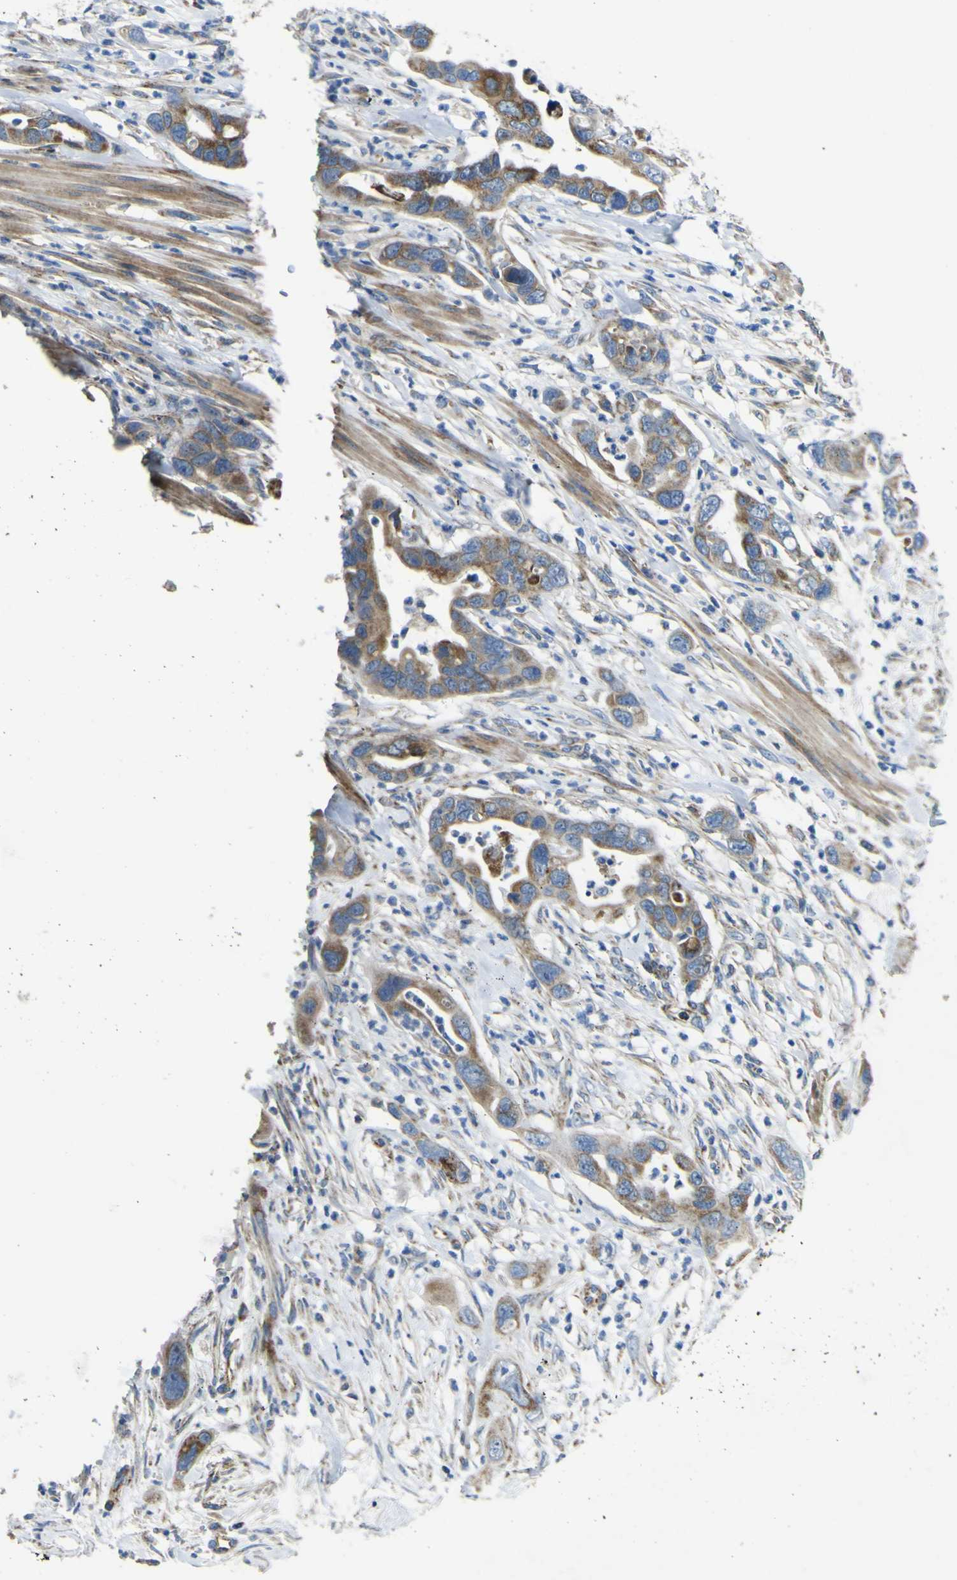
{"staining": {"intensity": "moderate", "quantity": ">75%", "location": "cytoplasmic/membranous"}, "tissue": "pancreatic cancer", "cell_type": "Tumor cells", "image_type": "cancer", "snomed": [{"axis": "morphology", "description": "Adenocarcinoma, NOS"}, {"axis": "topography", "description": "Pancreas"}], "caption": "The photomicrograph exhibits immunohistochemical staining of pancreatic cancer. There is moderate cytoplasmic/membranous positivity is identified in about >75% of tumor cells.", "gene": "ALDH18A1", "patient": {"sex": "female", "age": 71}}